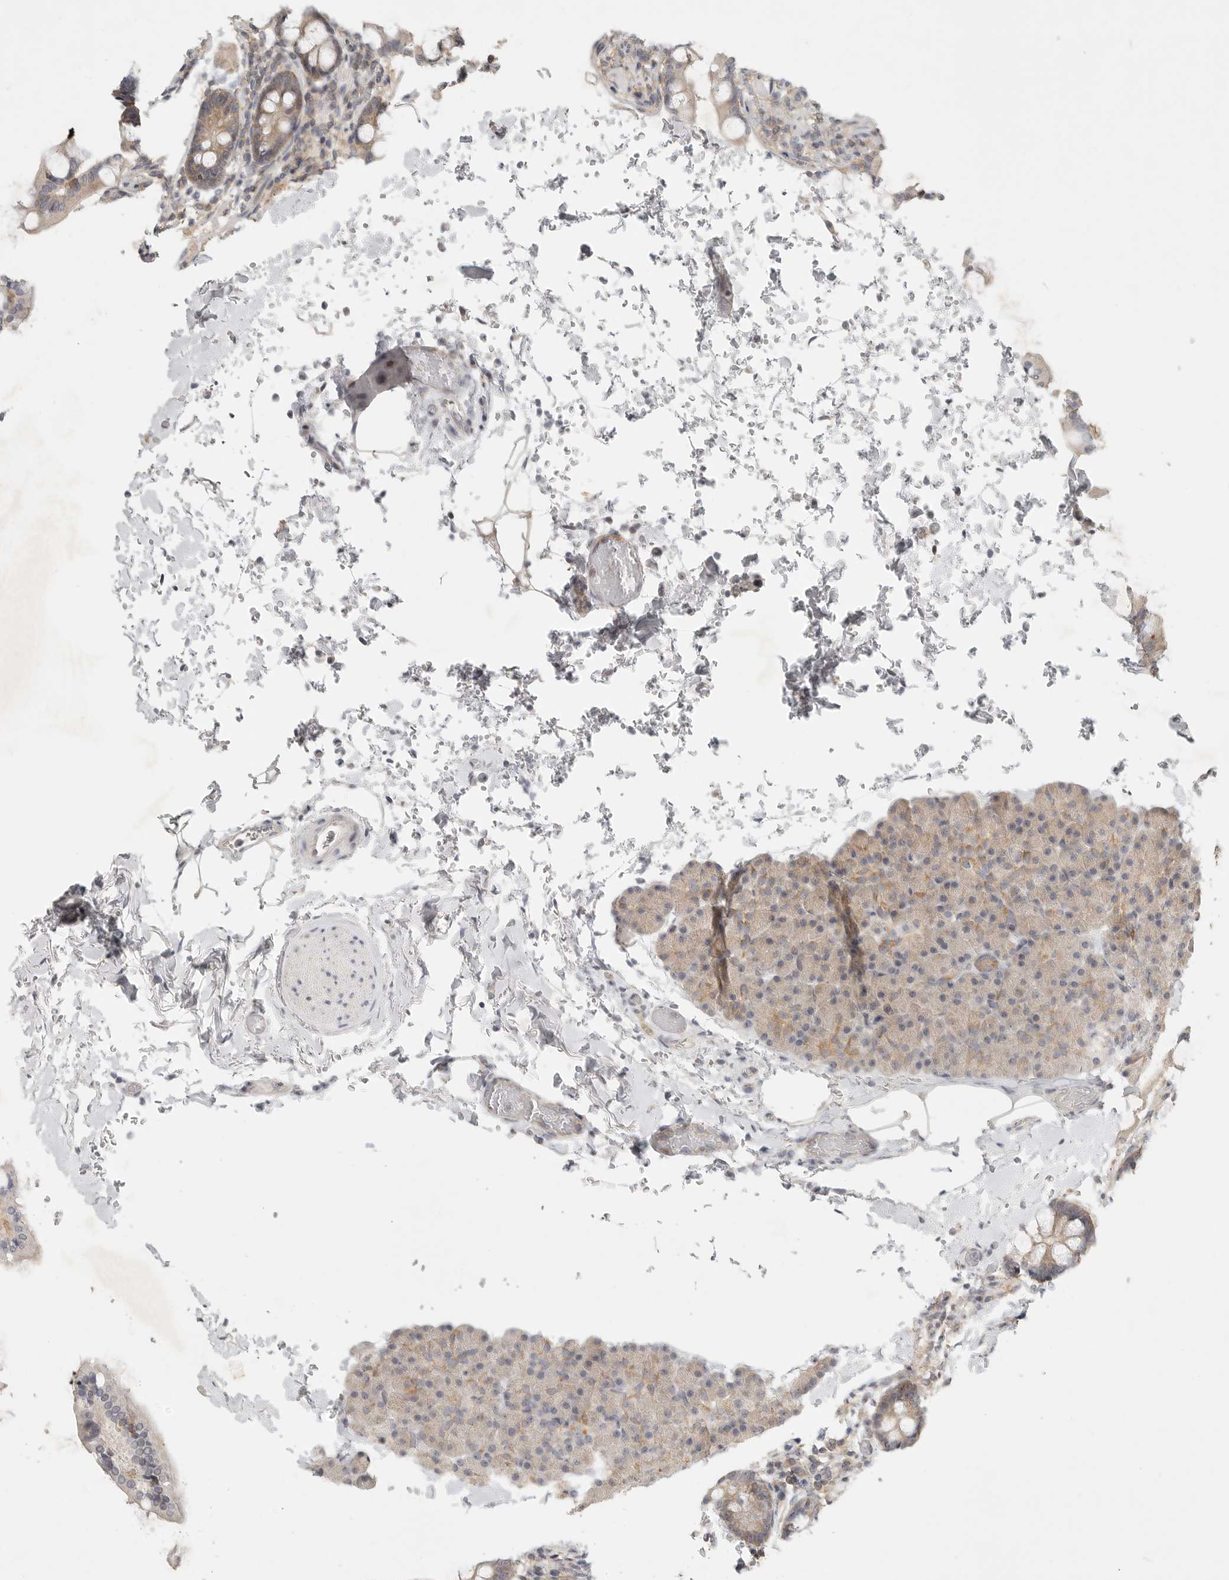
{"staining": {"intensity": "moderate", "quantity": "<25%", "location": "cytoplasmic/membranous"}, "tissue": "pancreas", "cell_type": "Exocrine glandular cells", "image_type": "normal", "snomed": [{"axis": "morphology", "description": "Normal tissue, NOS"}, {"axis": "topography", "description": "Pancreas"}], "caption": "Immunohistochemistry photomicrograph of normal pancreas: pancreas stained using immunohistochemistry shows low levels of moderate protein expression localized specifically in the cytoplasmic/membranous of exocrine glandular cells, appearing as a cytoplasmic/membranous brown color.", "gene": "HDAC6", "patient": {"sex": "female", "age": 43}}